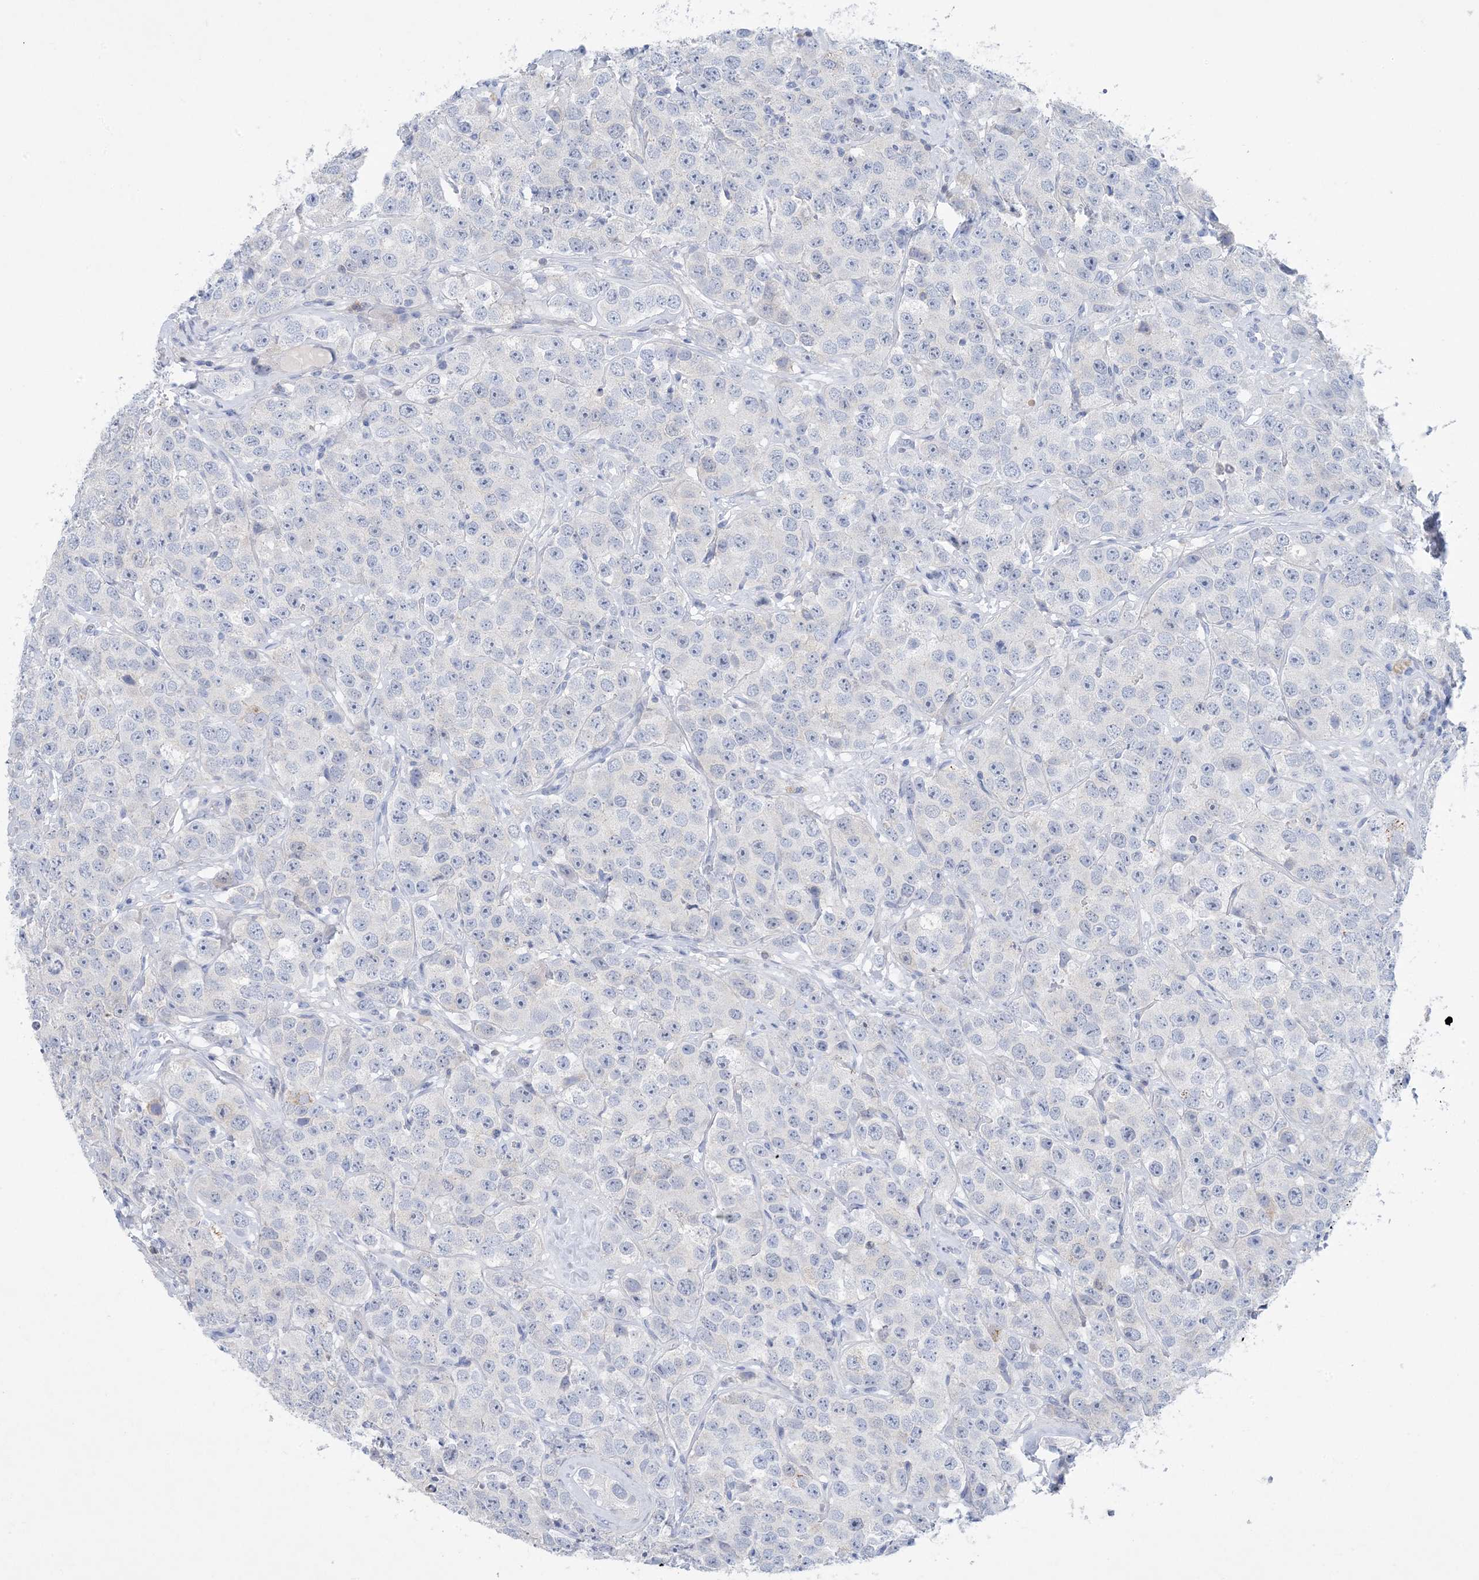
{"staining": {"intensity": "negative", "quantity": "none", "location": "none"}, "tissue": "testis cancer", "cell_type": "Tumor cells", "image_type": "cancer", "snomed": [{"axis": "morphology", "description": "Seminoma, NOS"}, {"axis": "topography", "description": "Testis"}], "caption": "High magnification brightfield microscopy of testis seminoma stained with DAB (brown) and counterstained with hematoxylin (blue): tumor cells show no significant expression. (DAB (3,3'-diaminobenzidine) IHC visualized using brightfield microscopy, high magnification).", "gene": "SH3YL1", "patient": {"sex": "male", "age": 28}}